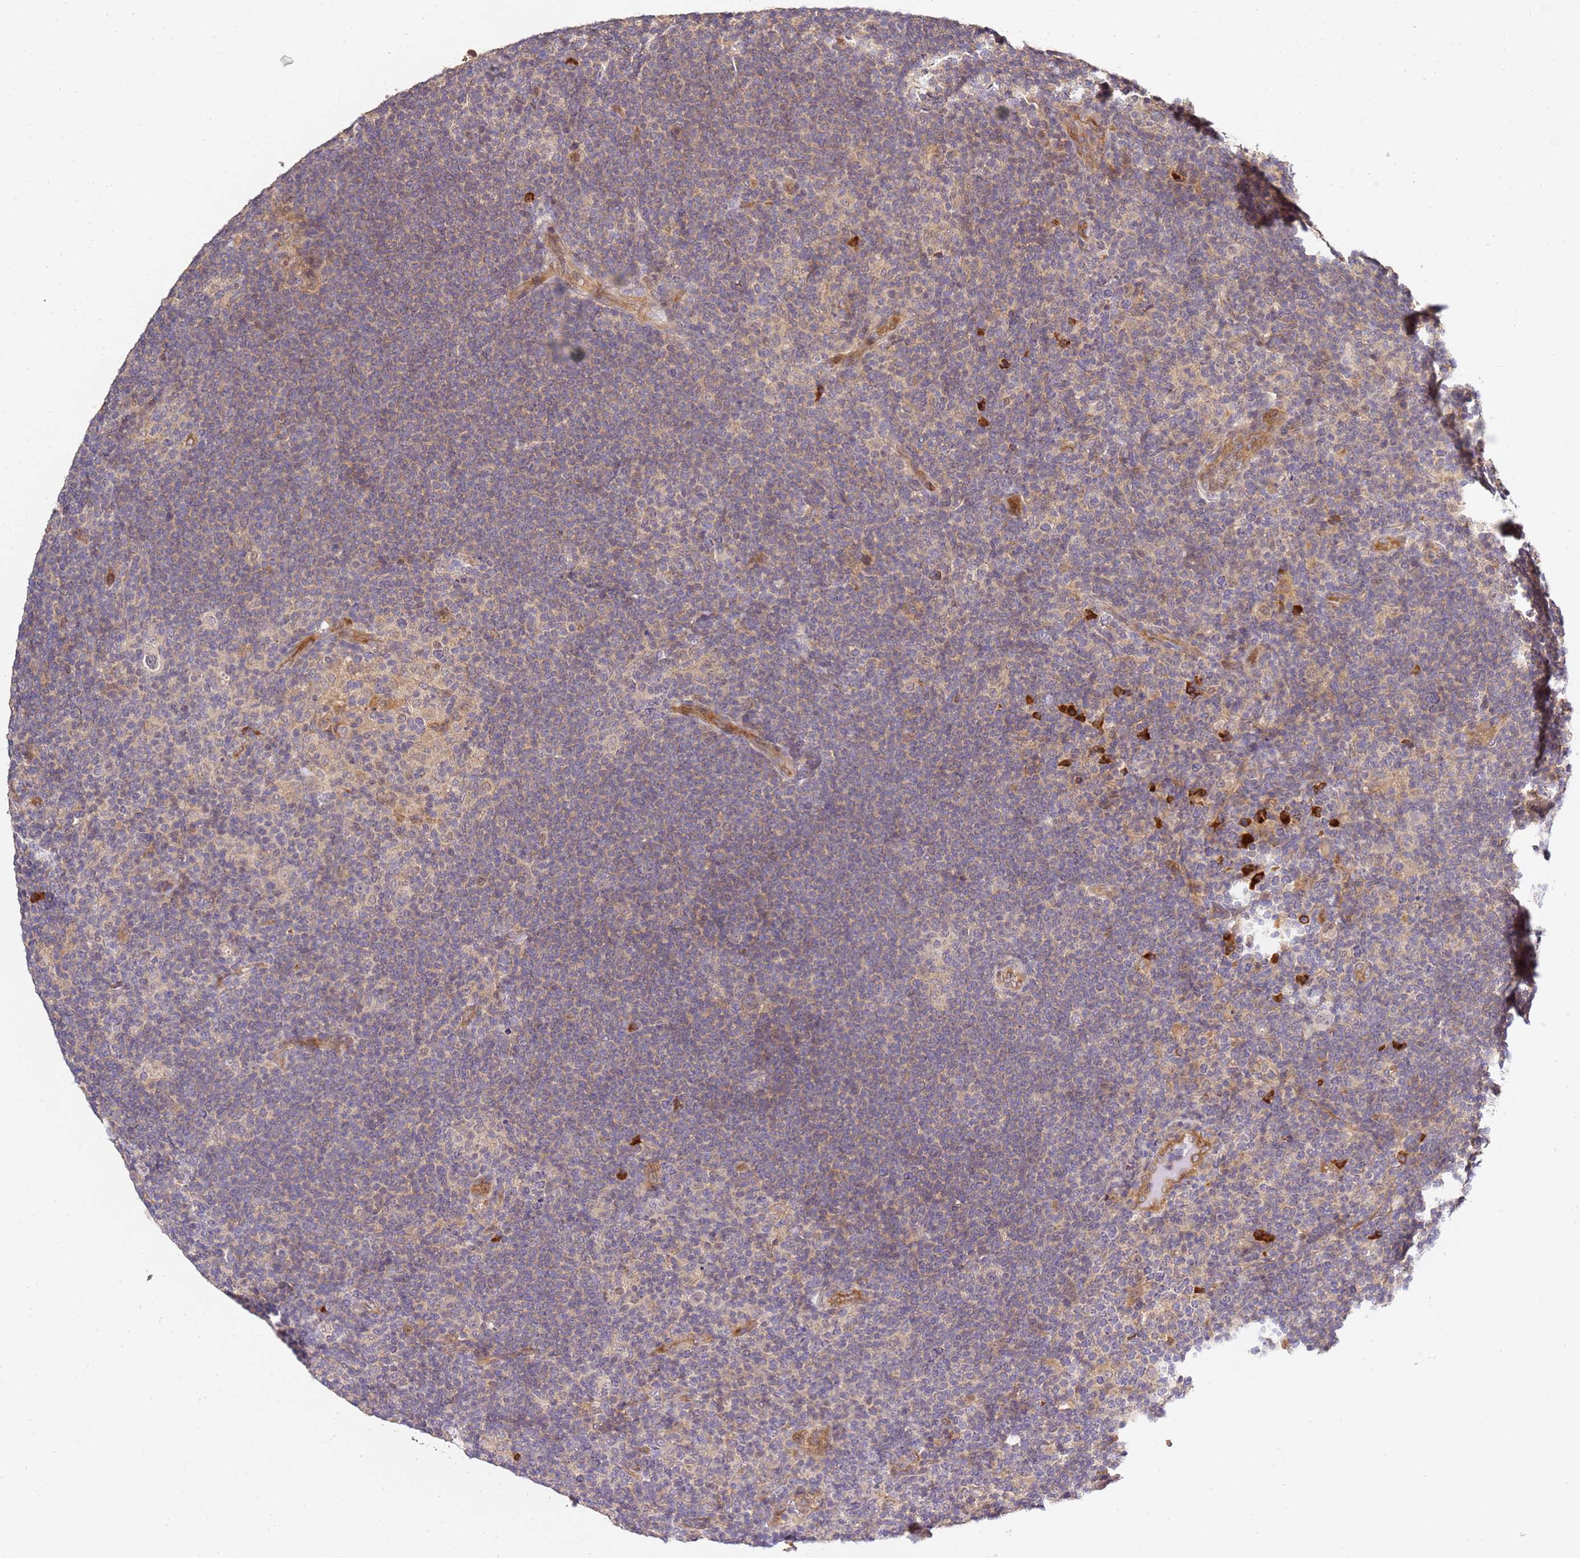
{"staining": {"intensity": "weak", "quantity": "<25%", "location": "cytoplasmic/membranous"}, "tissue": "lymphoma", "cell_type": "Tumor cells", "image_type": "cancer", "snomed": [{"axis": "morphology", "description": "Hodgkin's disease, NOS"}, {"axis": "topography", "description": "Lymph node"}], "caption": "Hodgkin's disease was stained to show a protein in brown. There is no significant expression in tumor cells.", "gene": "OSBPL2", "patient": {"sex": "female", "age": 57}}